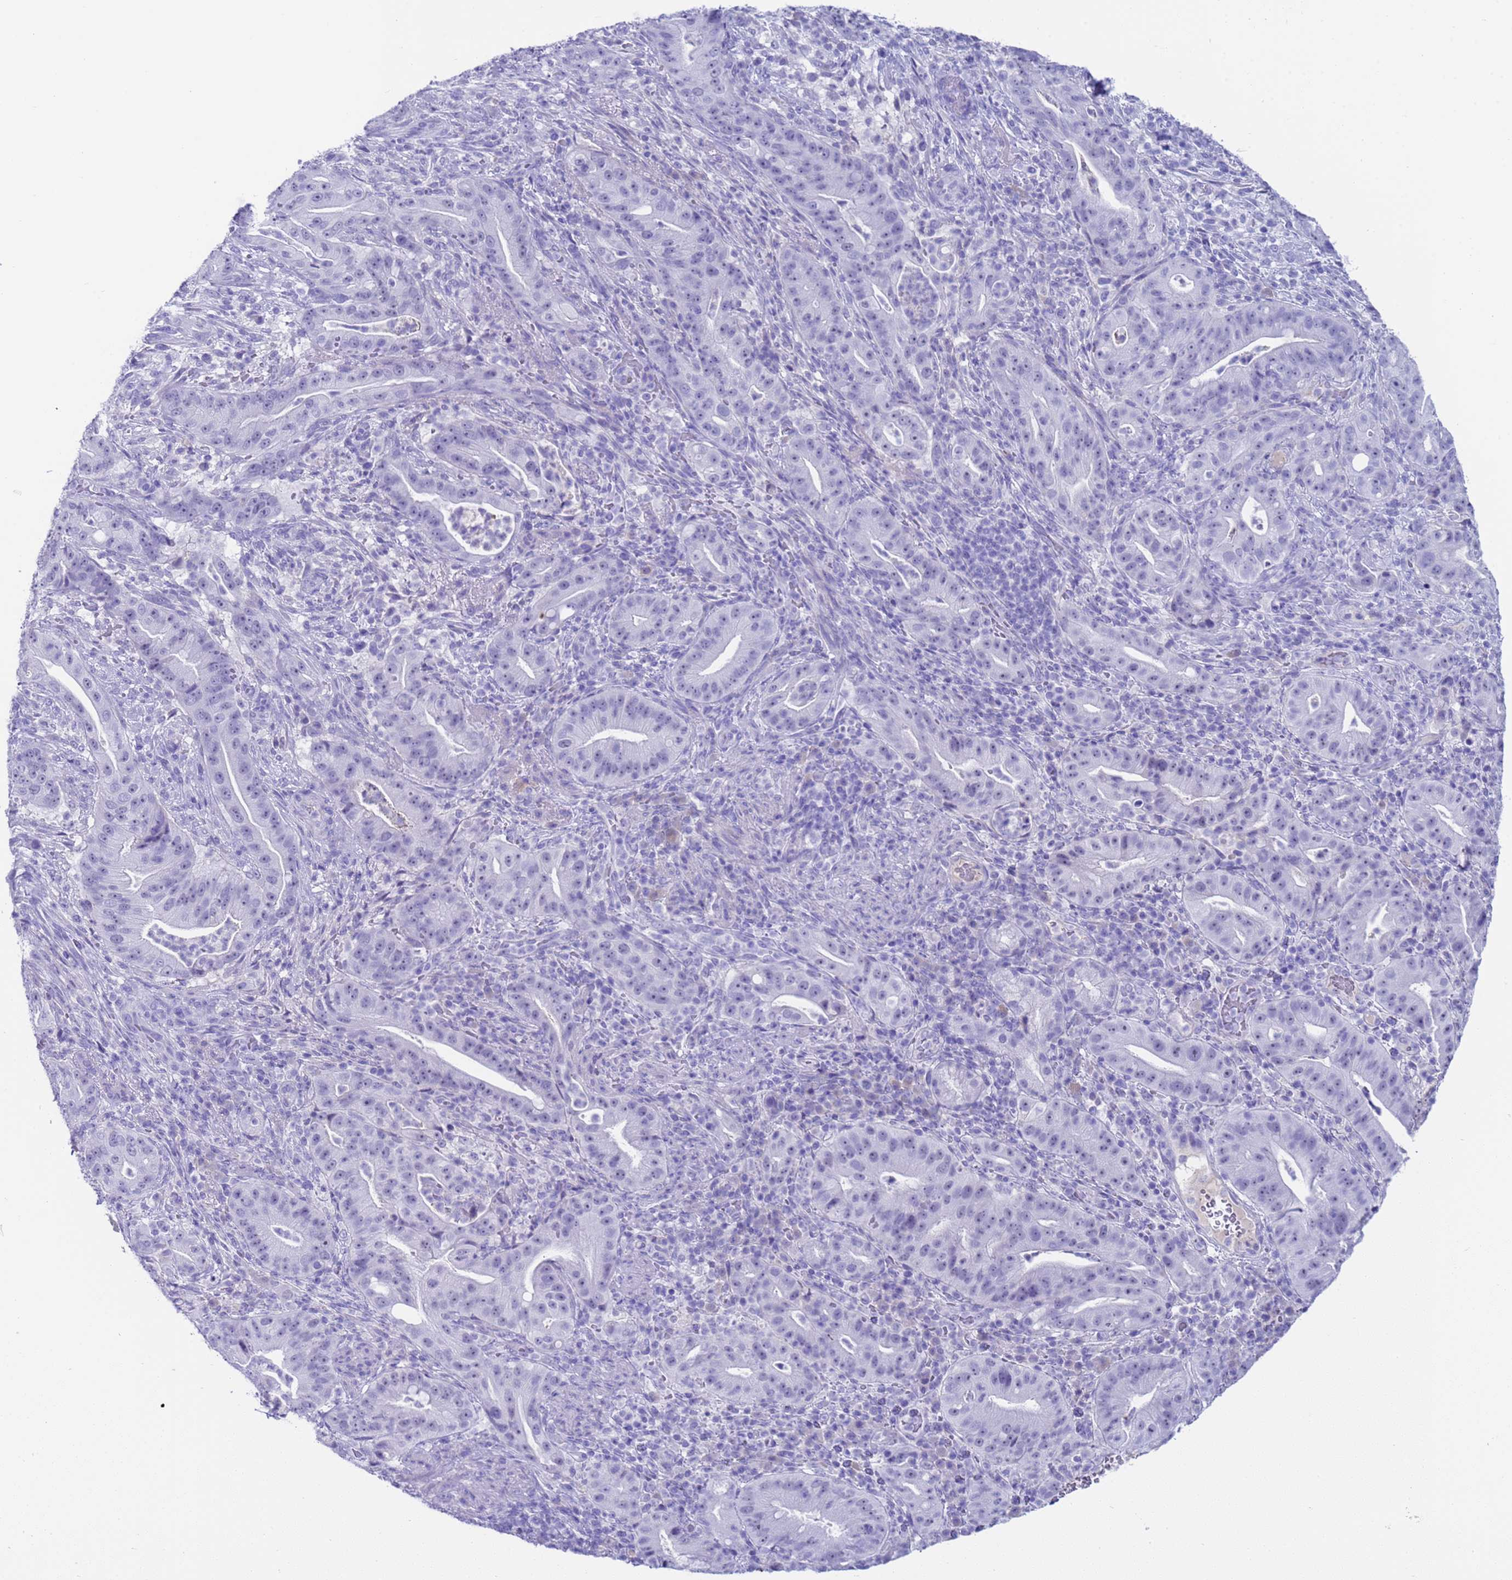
{"staining": {"intensity": "negative", "quantity": "none", "location": "none"}, "tissue": "pancreatic cancer", "cell_type": "Tumor cells", "image_type": "cancer", "snomed": [{"axis": "morphology", "description": "Adenocarcinoma, NOS"}, {"axis": "topography", "description": "Pancreas"}], "caption": "Image shows no significant protein staining in tumor cells of adenocarcinoma (pancreatic). The staining was performed using DAB to visualize the protein expression in brown, while the nuclei were stained in blue with hematoxylin (Magnification: 20x).", "gene": "CKM", "patient": {"sex": "male", "age": 71}}